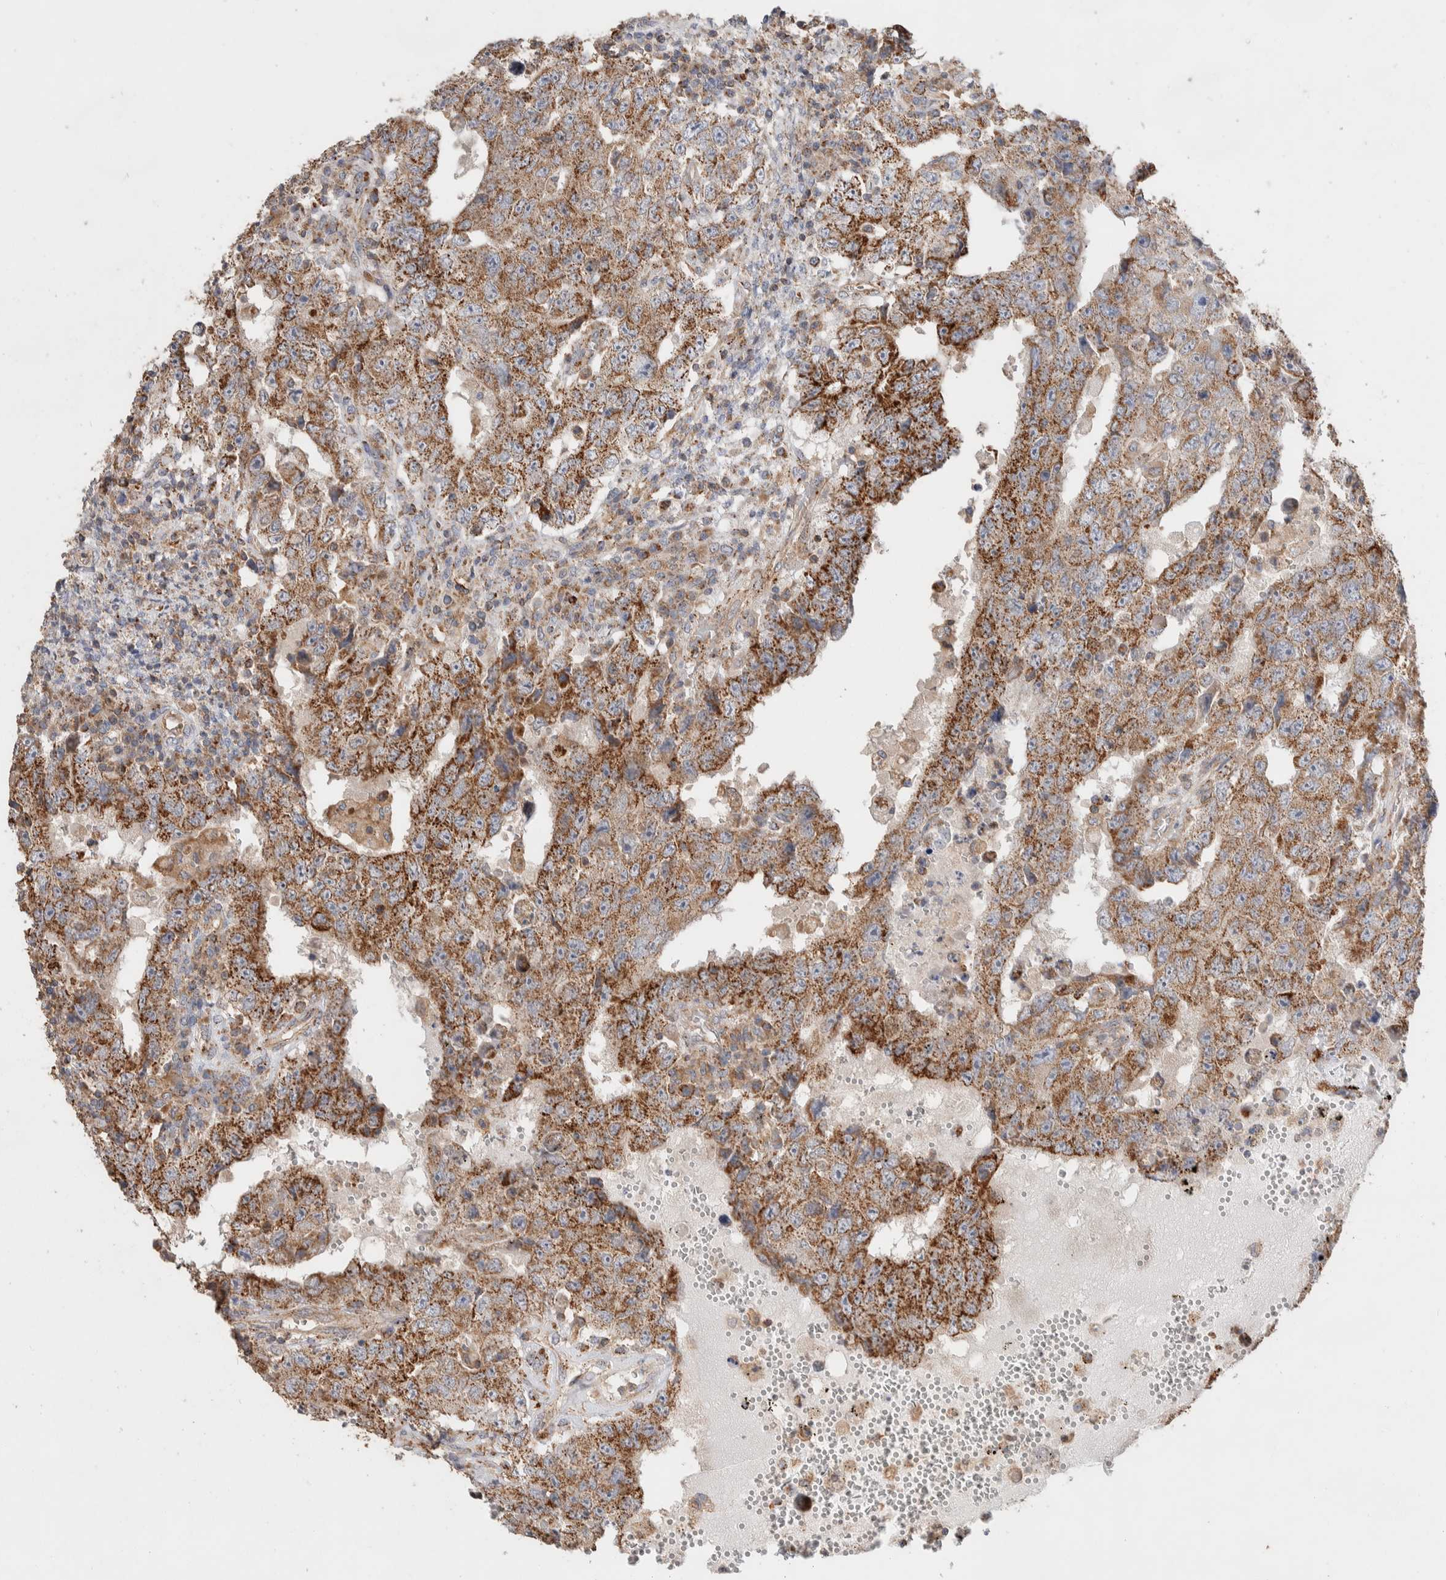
{"staining": {"intensity": "strong", "quantity": ">75%", "location": "cytoplasmic/membranous"}, "tissue": "testis cancer", "cell_type": "Tumor cells", "image_type": "cancer", "snomed": [{"axis": "morphology", "description": "Carcinoma, Embryonal, NOS"}, {"axis": "topography", "description": "Testis"}], "caption": "Immunohistochemical staining of human testis embryonal carcinoma reveals high levels of strong cytoplasmic/membranous protein expression in approximately >75% of tumor cells.", "gene": "DEPTOR", "patient": {"sex": "male", "age": 26}}